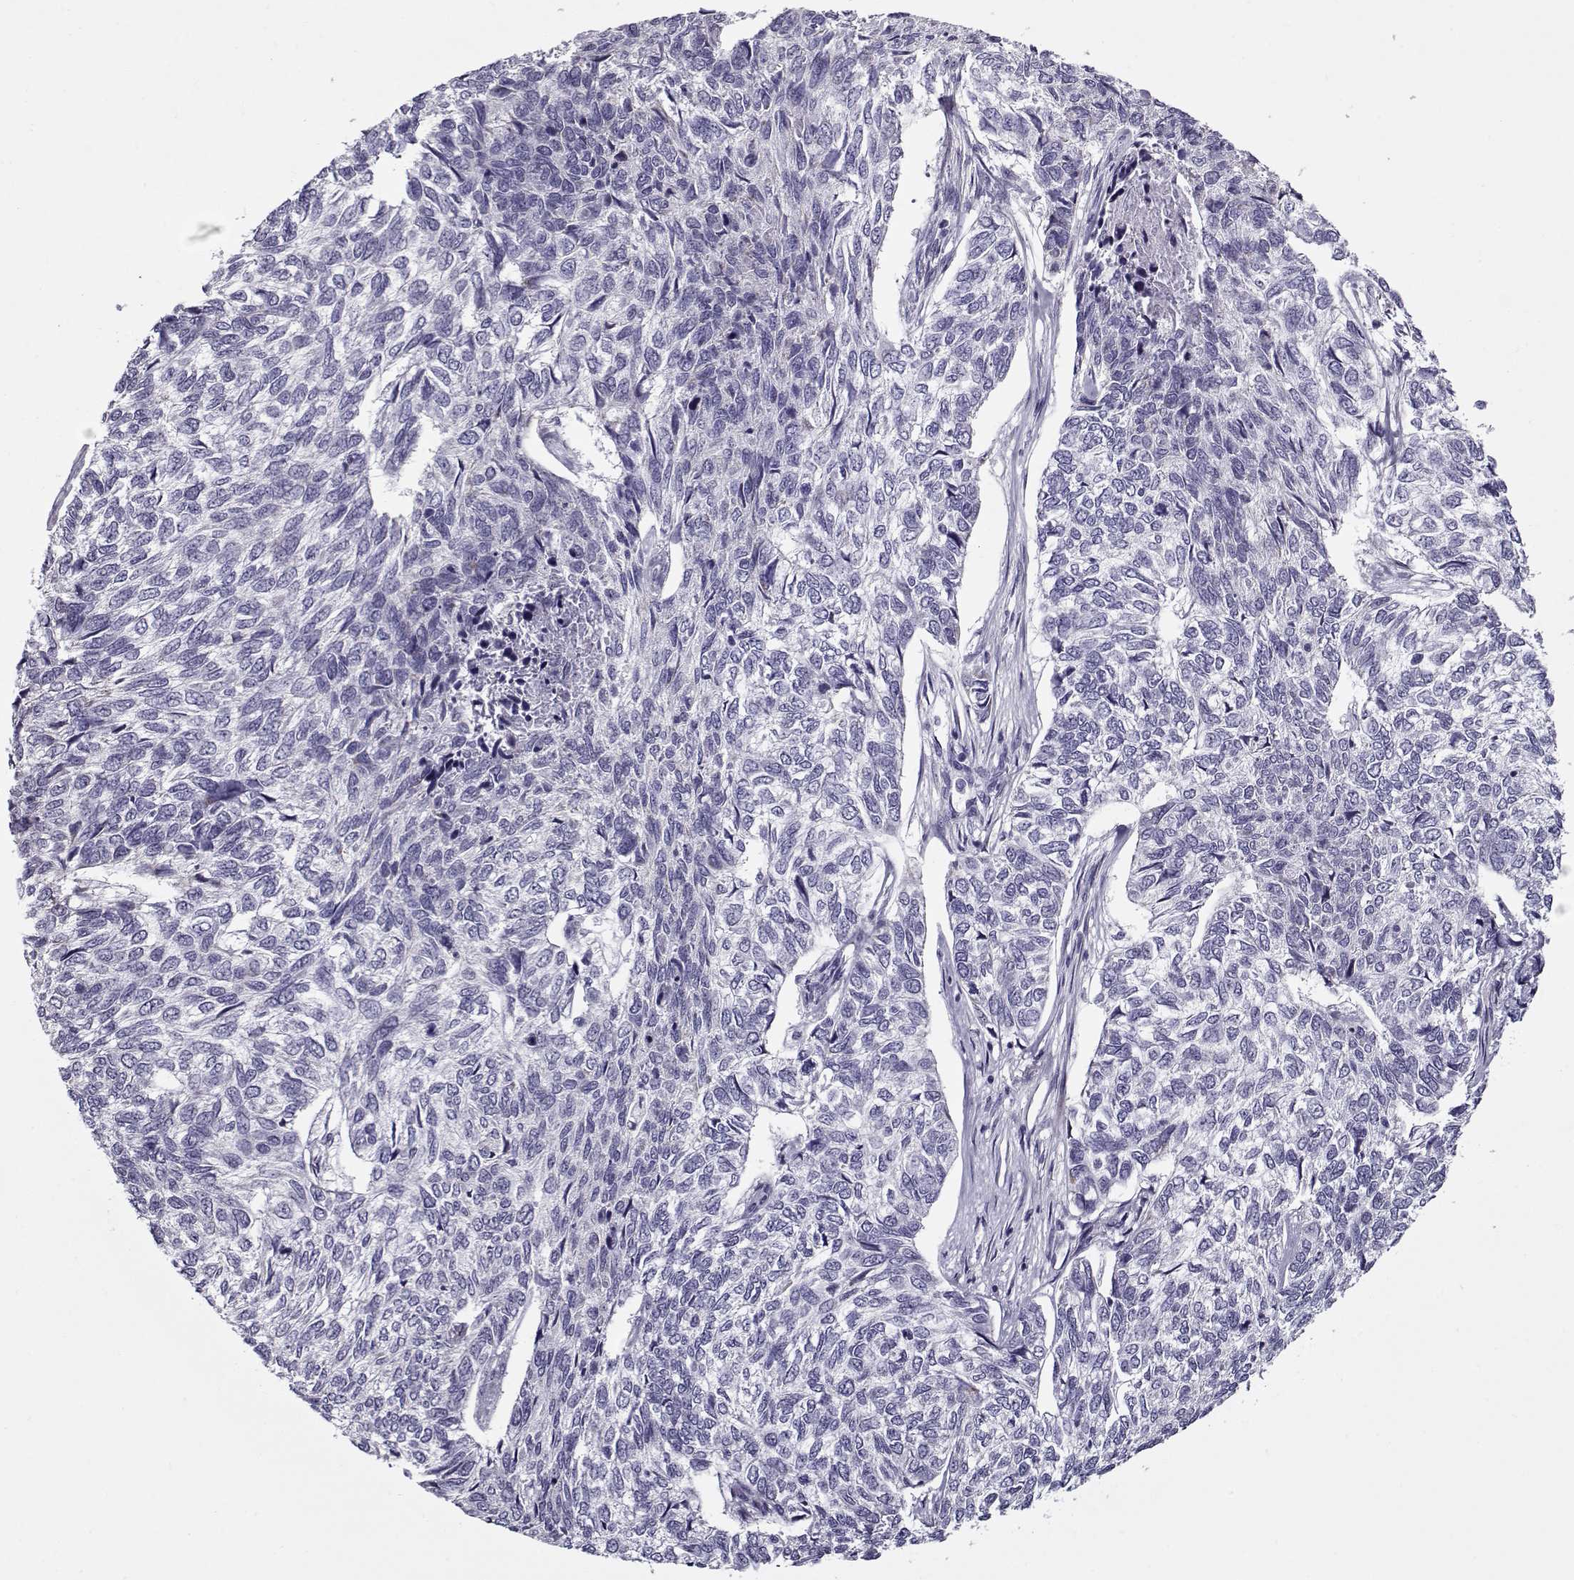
{"staining": {"intensity": "negative", "quantity": "none", "location": "none"}, "tissue": "skin cancer", "cell_type": "Tumor cells", "image_type": "cancer", "snomed": [{"axis": "morphology", "description": "Basal cell carcinoma"}, {"axis": "topography", "description": "Skin"}], "caption": "Photomicrograph shows no significant protein staining in tumor cells of skin cancer (basal cell carcinoma).", "gene": "GAGE2A", "patient": {"sex": "female", "age": 65}}